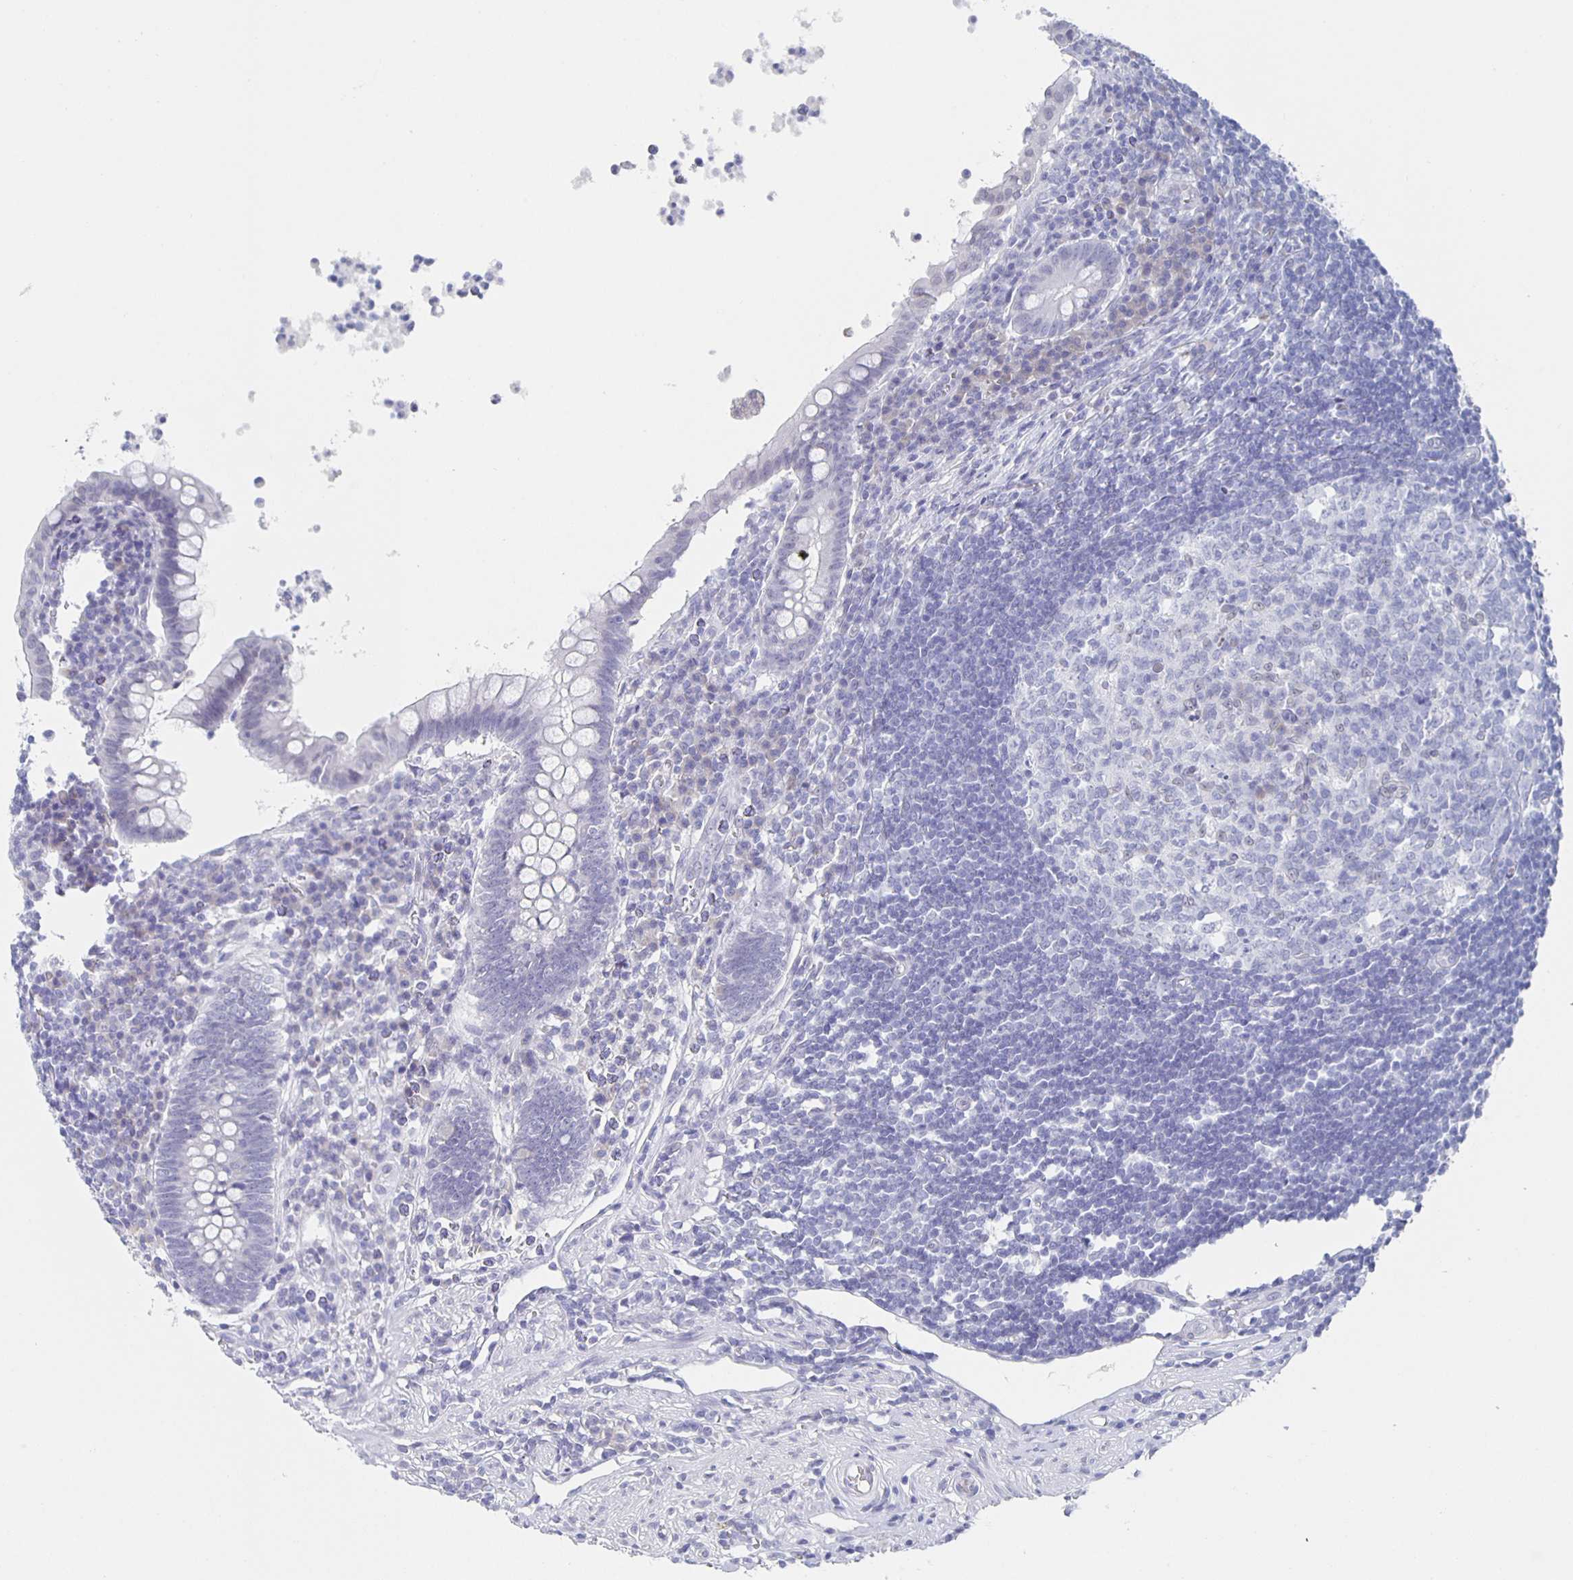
{"staining": {"intensity": "negative", "quantity": "none", "location": "none"}, "tissue": "appendix", "cell_type": "Glandular cells", "image_type": "normal", "snomed": [{"axis": "morphology", "description": "Normal tissue, NOS"}, {"axis": "topography", "description": "Appendix"}], "caption": "DAB (3,3'-diaminobenzidine) immunohistochemical staining of benign appendix reveals no significant positivity in glandular cells. The staining is performed using DAB brown chromogen with nuclei counter-stained in using hematoxylin.", "gene": "CCDC17", "patient": {"sex": "female", "age": 56}}